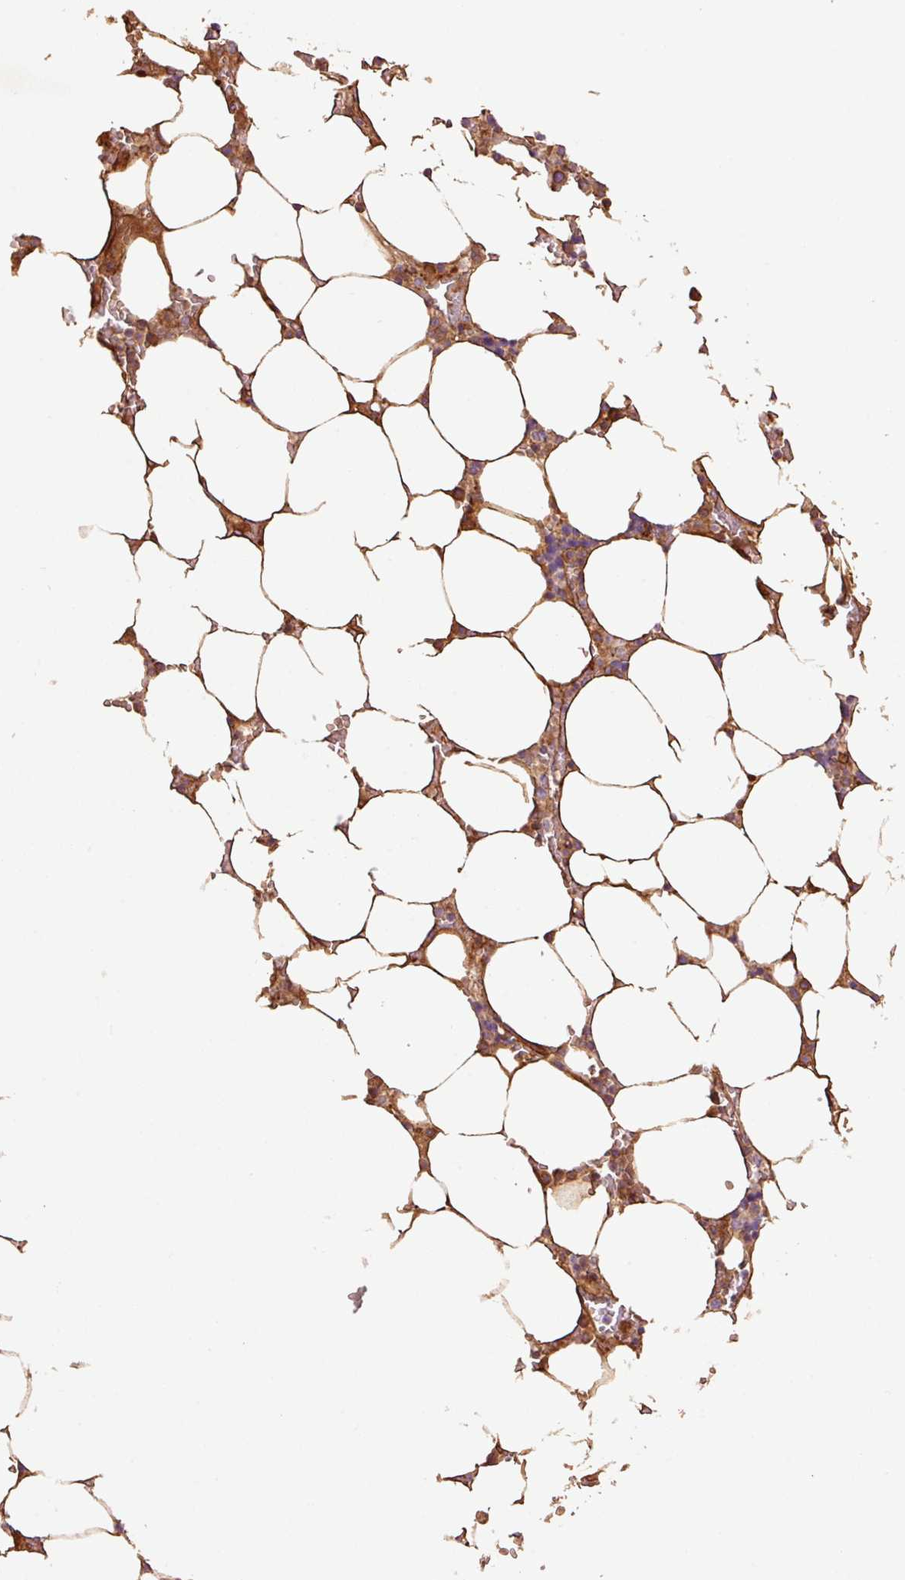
{"staining": {"intensity": "strong", "quantity": "<25%", "location": "cytoplasmic/membranous"}, "tissue": "bone marrow", "cell_type": "Hematopoietic cells", "image_type": "normal", "snomed": [{"axis": "morphology", "description": "Normal tissue, NOS"}, {"axis": "topography", "description": "Bone marrow"}], "caption": "This is an image of immunohistochemistry staining of unremarkable bone marrow, which shows strong staining in the cytoplasmic/membranous of hematopoietic cells.", "gene": "NID2", "patient": {"sex": "male", "age": 64}}